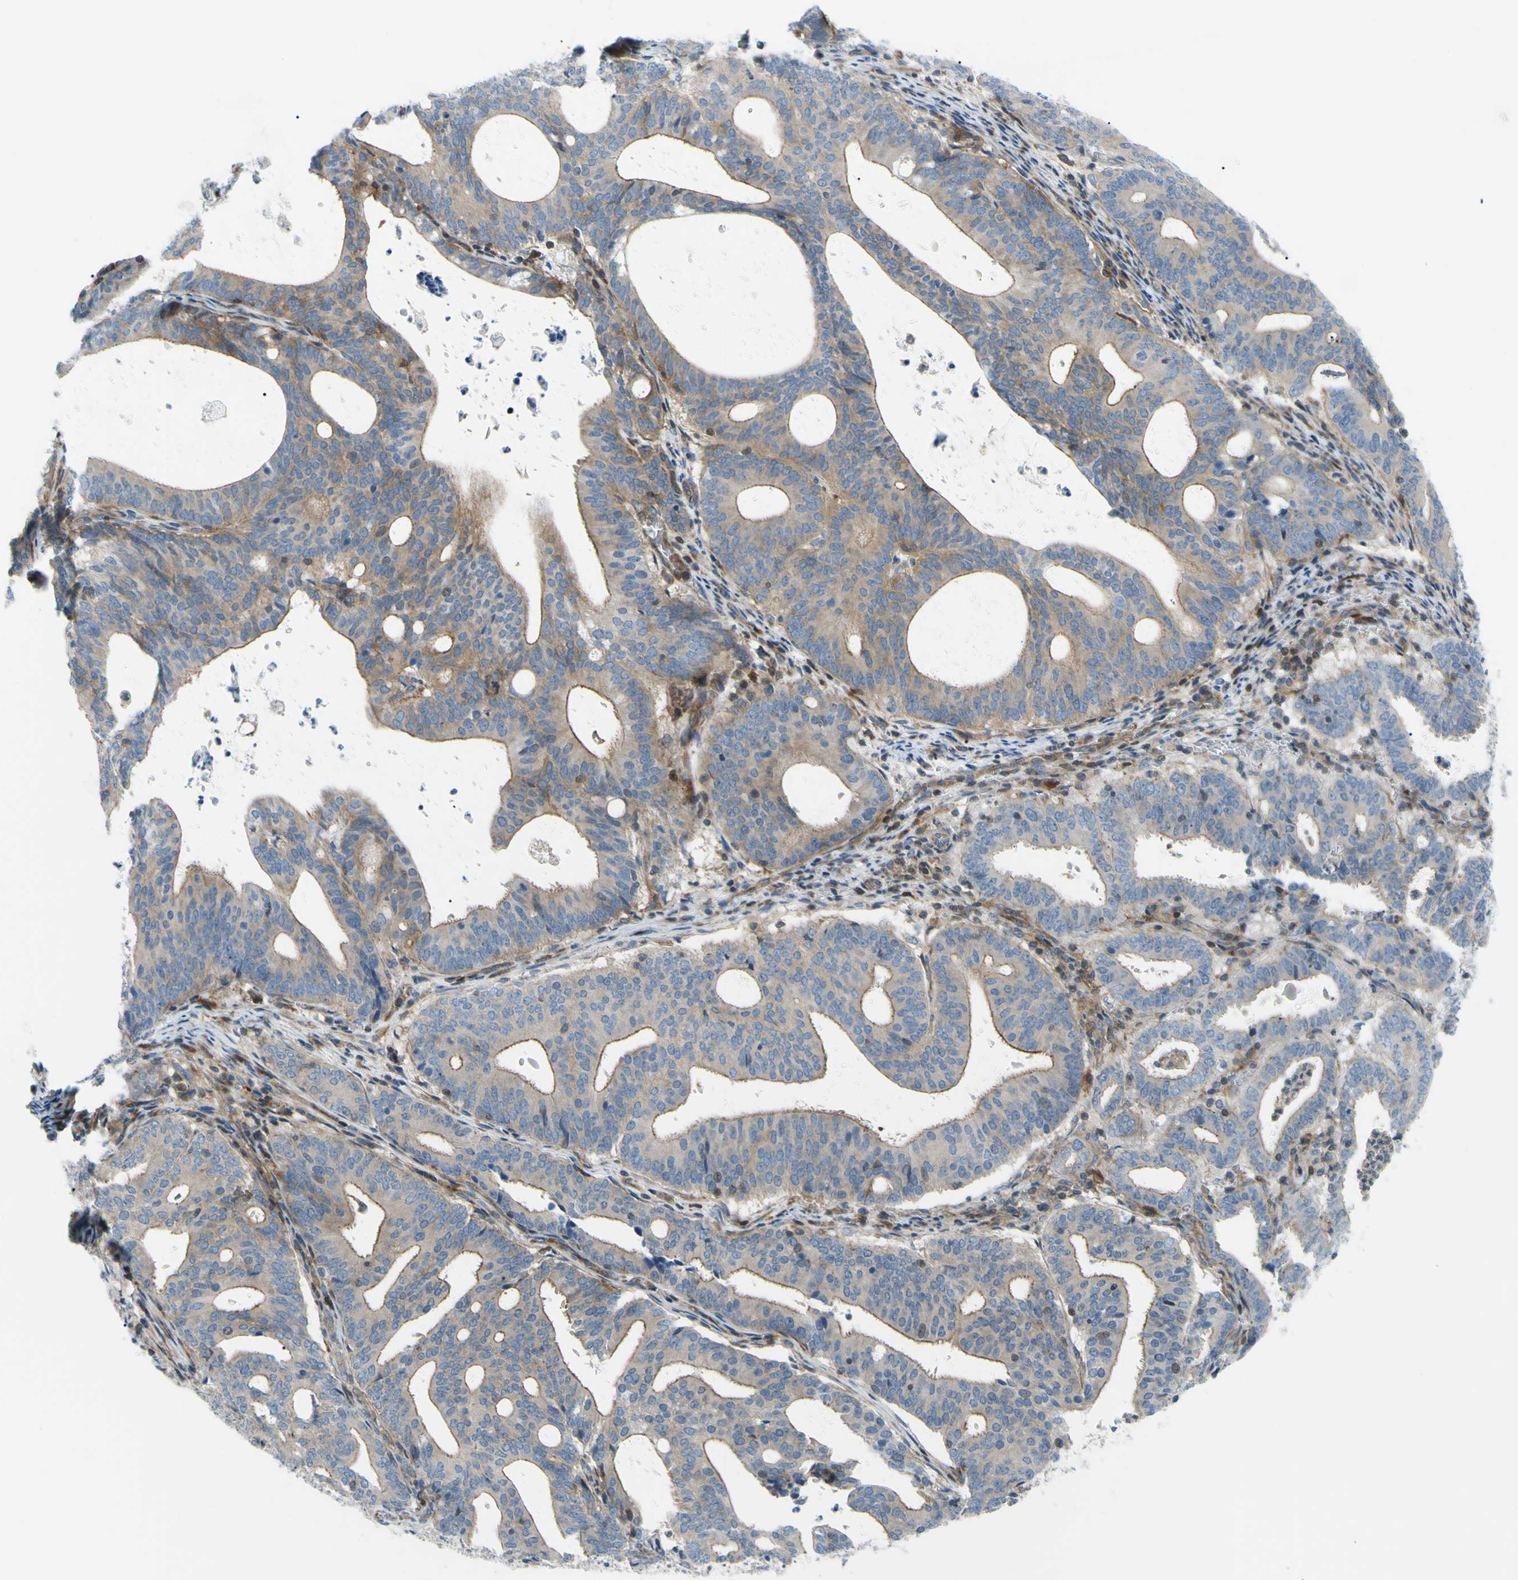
{"staining": {"intensity": "moderate", "quantity": ">75%", "location": "cytoplasmic/membranous"}, "tissue": "endometrial cancer", "cell_type": "Tumor cells", "image_type": "cancer", "snomed": [{"axis": "morphology", "description": "Adenocarcinoma, NOS"}, {"axis": "topography", "description": "Uterus"}], "caption": "Immunohistochemical staining of human adenocarcinoma (endometrial) exhibits medium levels of moderate cytoplasmic/membranous expression in about >75% of tumor cells. The protein of interest is stained brown, and the nuclei are stained in blue (DAB (3,3'-diaminobenzidine) IHC with brightfield microscopy, high magnification).", "gene": "PAK2", "patient": {"sex": "female", "age": 83}}